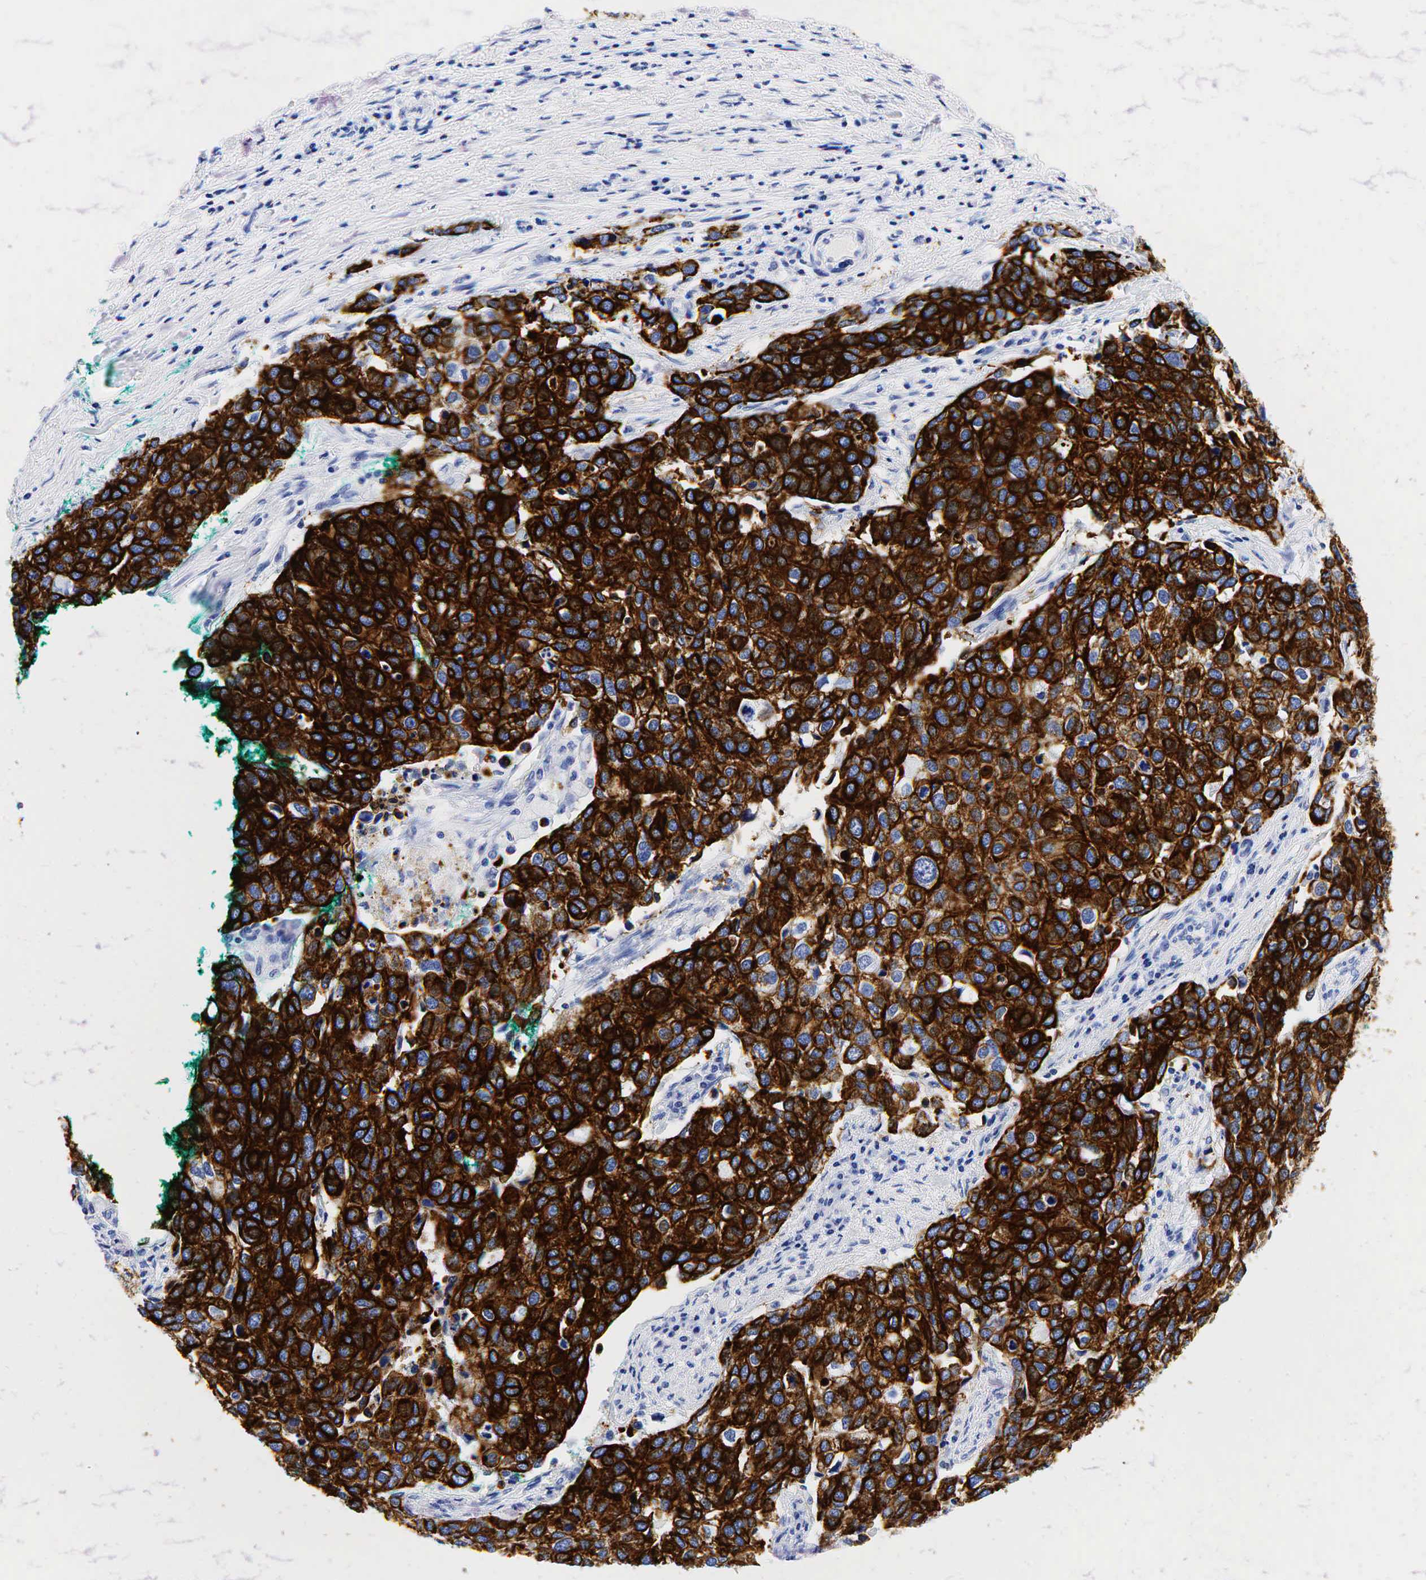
{"staining": {"intensity": "strong", "quantity": ">75%", "location": "cytoplasmic/membranous"}, "tissue": "cervical cancer", "cell_type": "Tumor cells", "image_type": "cancer", "snomed": [{"axis": "morphology", "description": "Squamous cell carcinoma, NOS"}, {"axis": "topography", "description": "Cervix"}], "caption": "Immunohistochemistry photomicrograph of neoplastic tissue: cervical squamous cell carcinoma stained using immunohistochemistry exhibits high levels of strong protein expression localized specifically in the cytoplasmic/membranous of tumor cells, appearing as a cytoplasmic/membranous brown color.", "gene": "KRT19", "patient": {"sex": "female", "age": 54}}